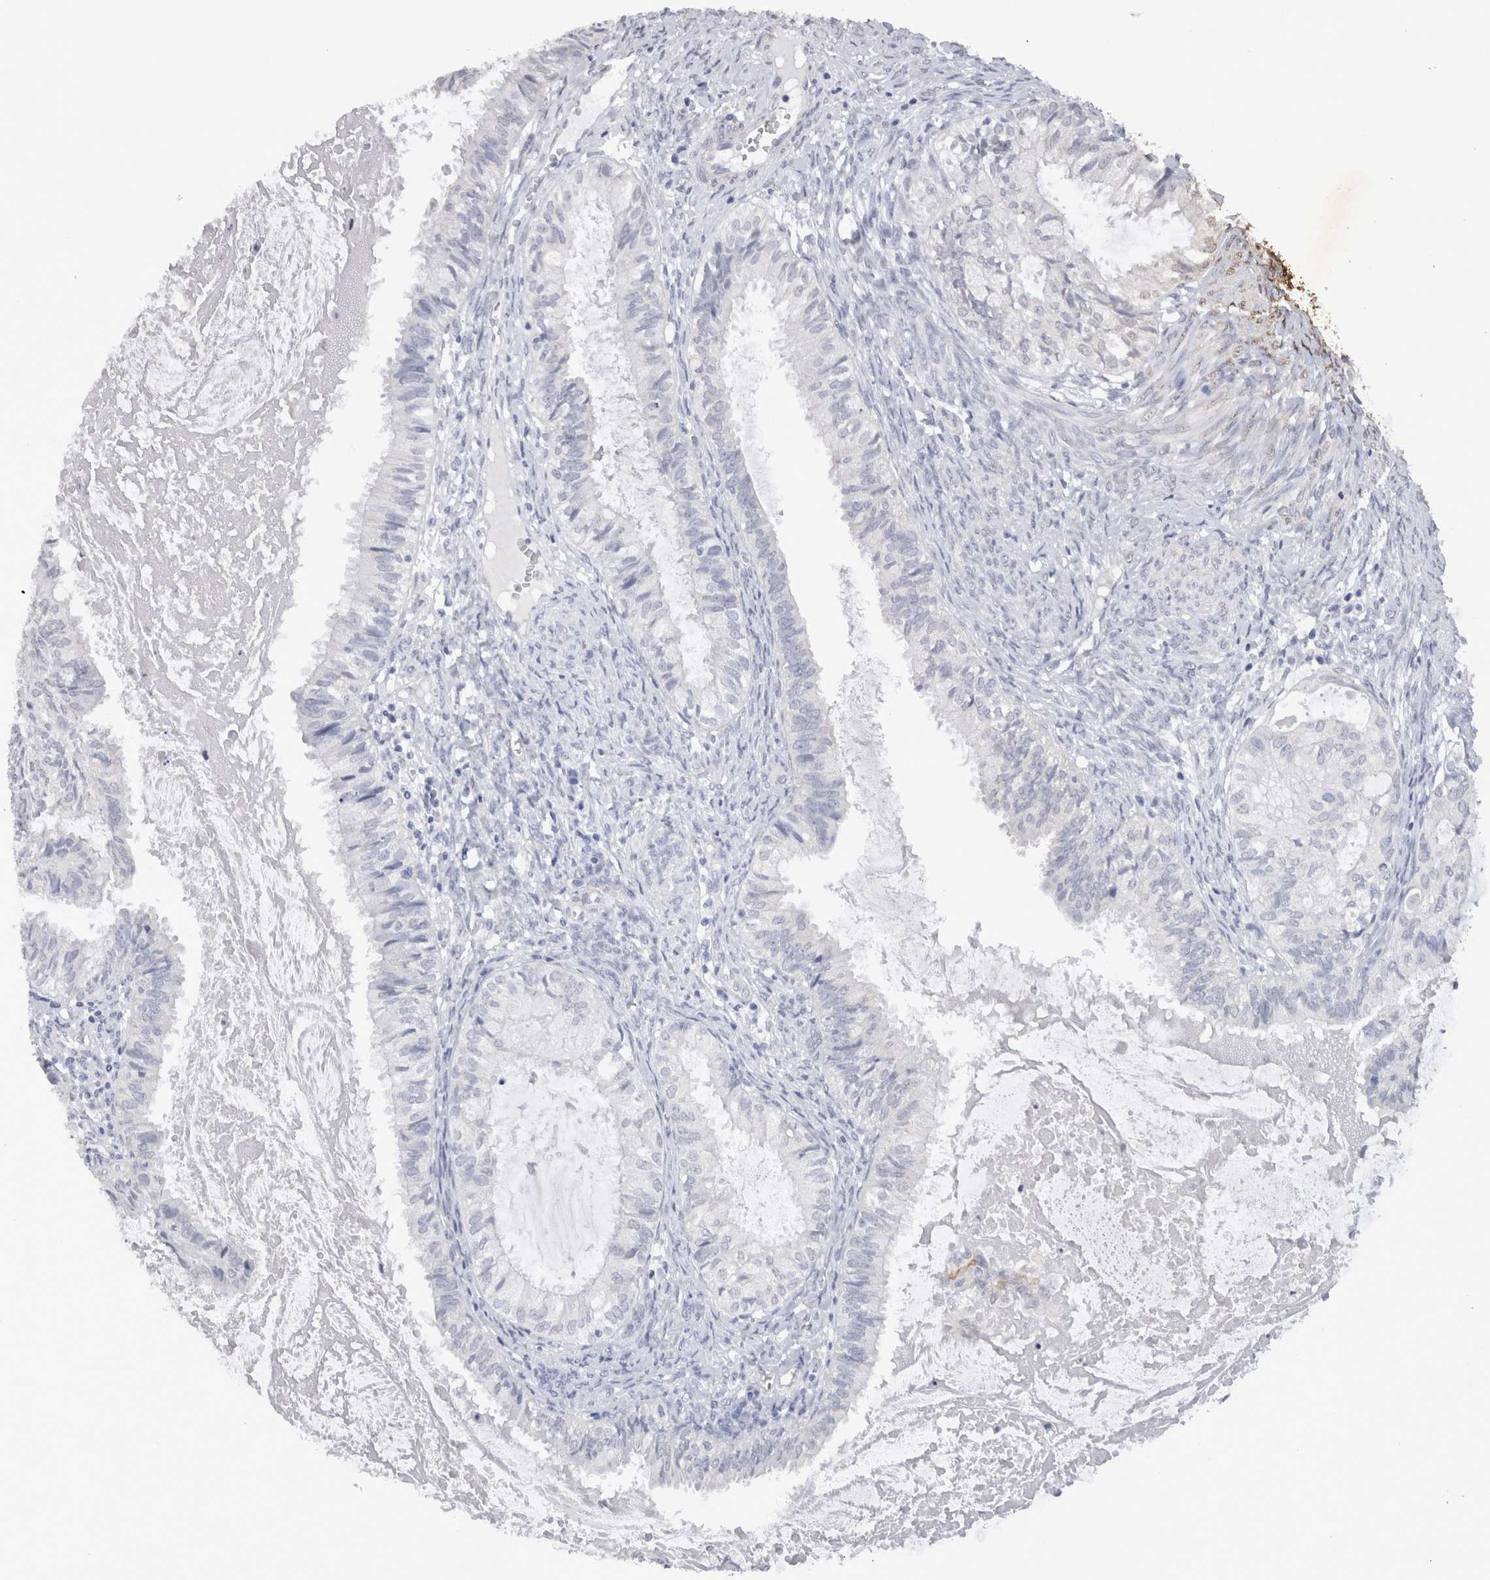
{"staining": {"intensity": "negative", "quantity": "none", "location": "none"}, "tissue": "cervical cancer", "cell_type": "Tumor cells", "image_type": "cancer", "snomed": [{"axis": "morphology", "description": "Normal tissue, NOS"}, {"axis": "morphology", "description": "Adenocarcinoma, NOS"}, {"axis": "topography", "description": "Cervix"}, {"axis": "topography", "description": "Endometrium"}], "caption": "IHC of cervical cancer demonstrates no staining in tumor cells.", "gene": "CDH6", "patient": {"sex": "female", "age": 86}}